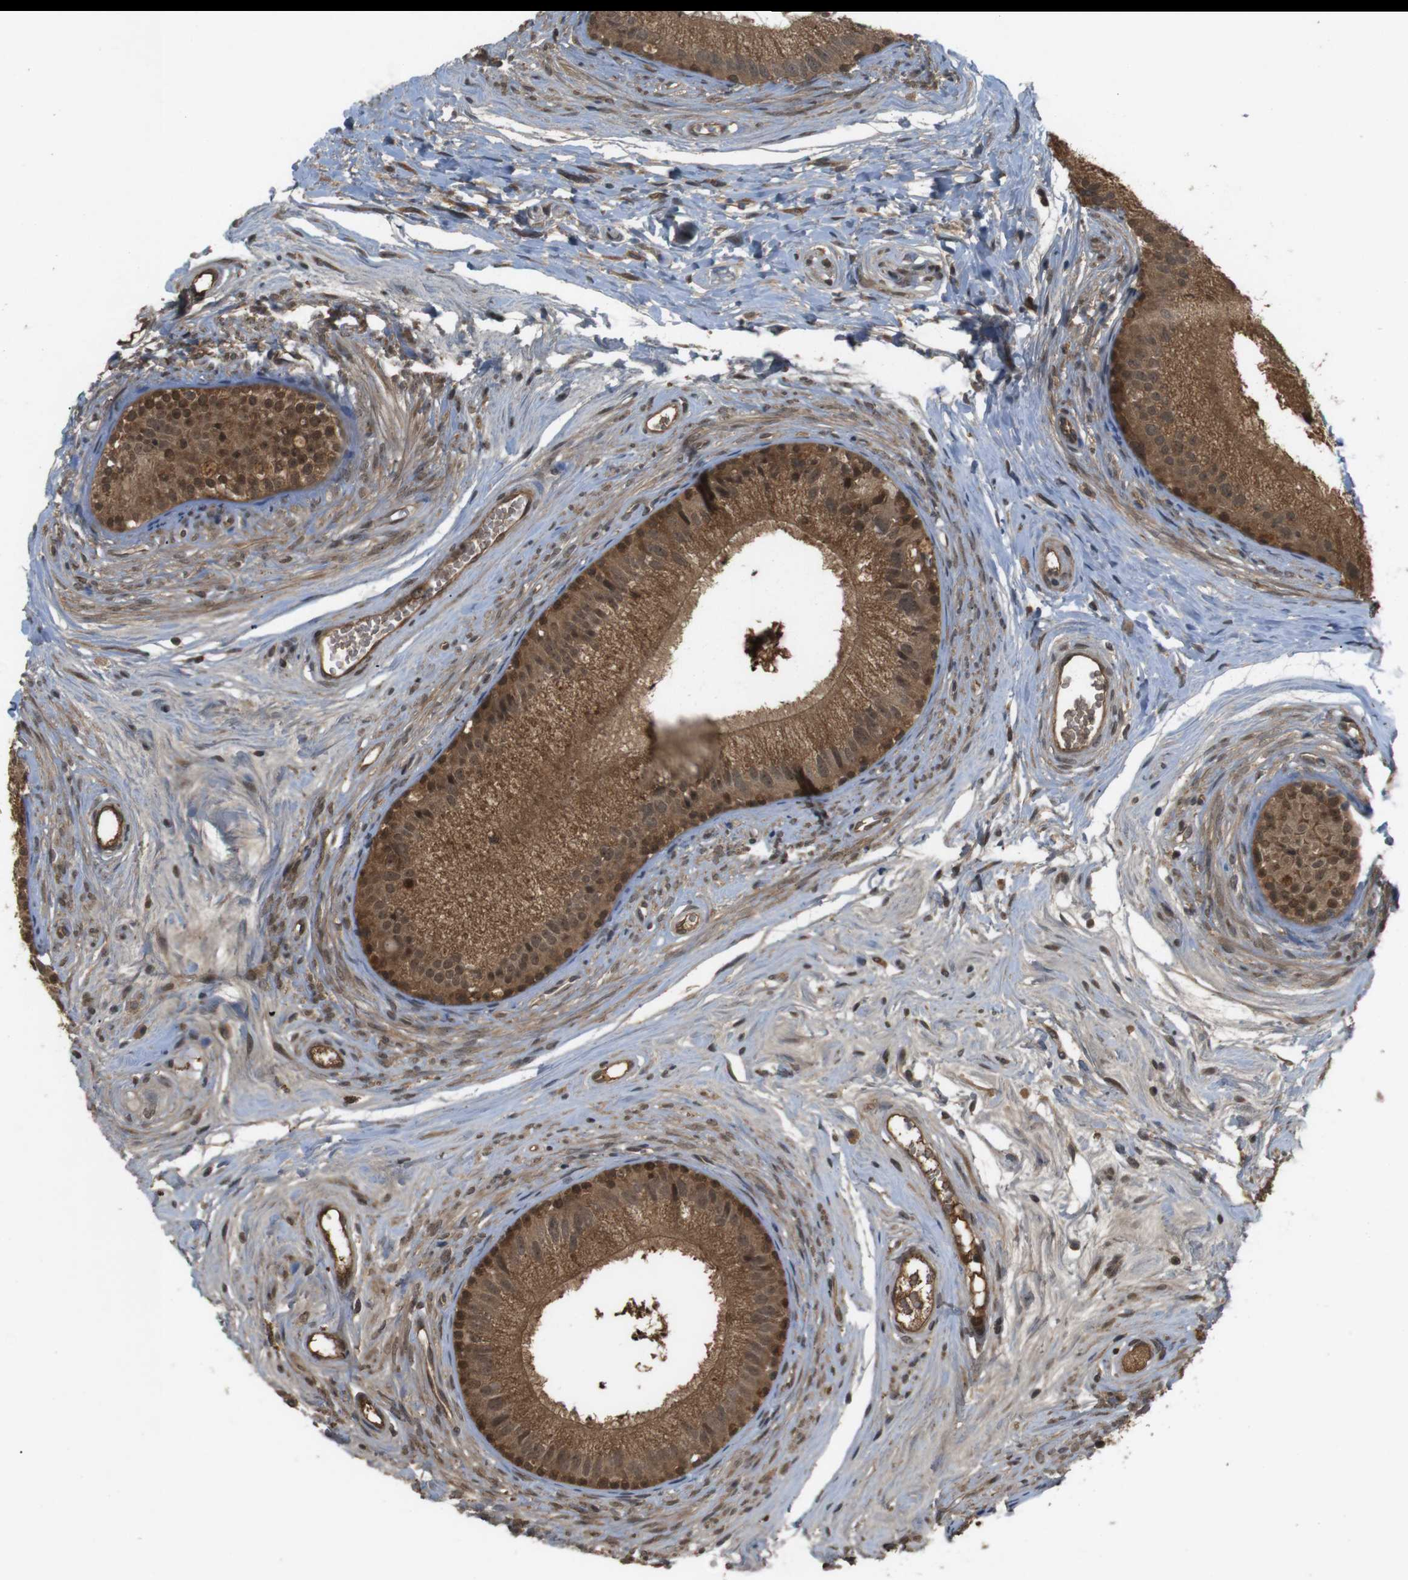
{"staining": {"intensity": "strong", "quantity": ">75%", "location": "cytoplasmic/membranous"}, "tissue": "epididymis", "cell_type": "Glandular cells", "image_type": "normal", "snomed": [{"axis": "morphology", "description": "Normal tissue, NOS"}, {"axis": "topography", "description": "Epididymis"}], "caption": "Epididymis stained with IHC shows strong cytoplasmic/membranous staining in approximately >75% of glandular cells. The staining is performed using DAB brown chromogen to label protein expression. The nuclei are counter-stained blue using hematoxylin.", "gene": "NFKBIE", "patient": {"sex": "male", "age": 56}}